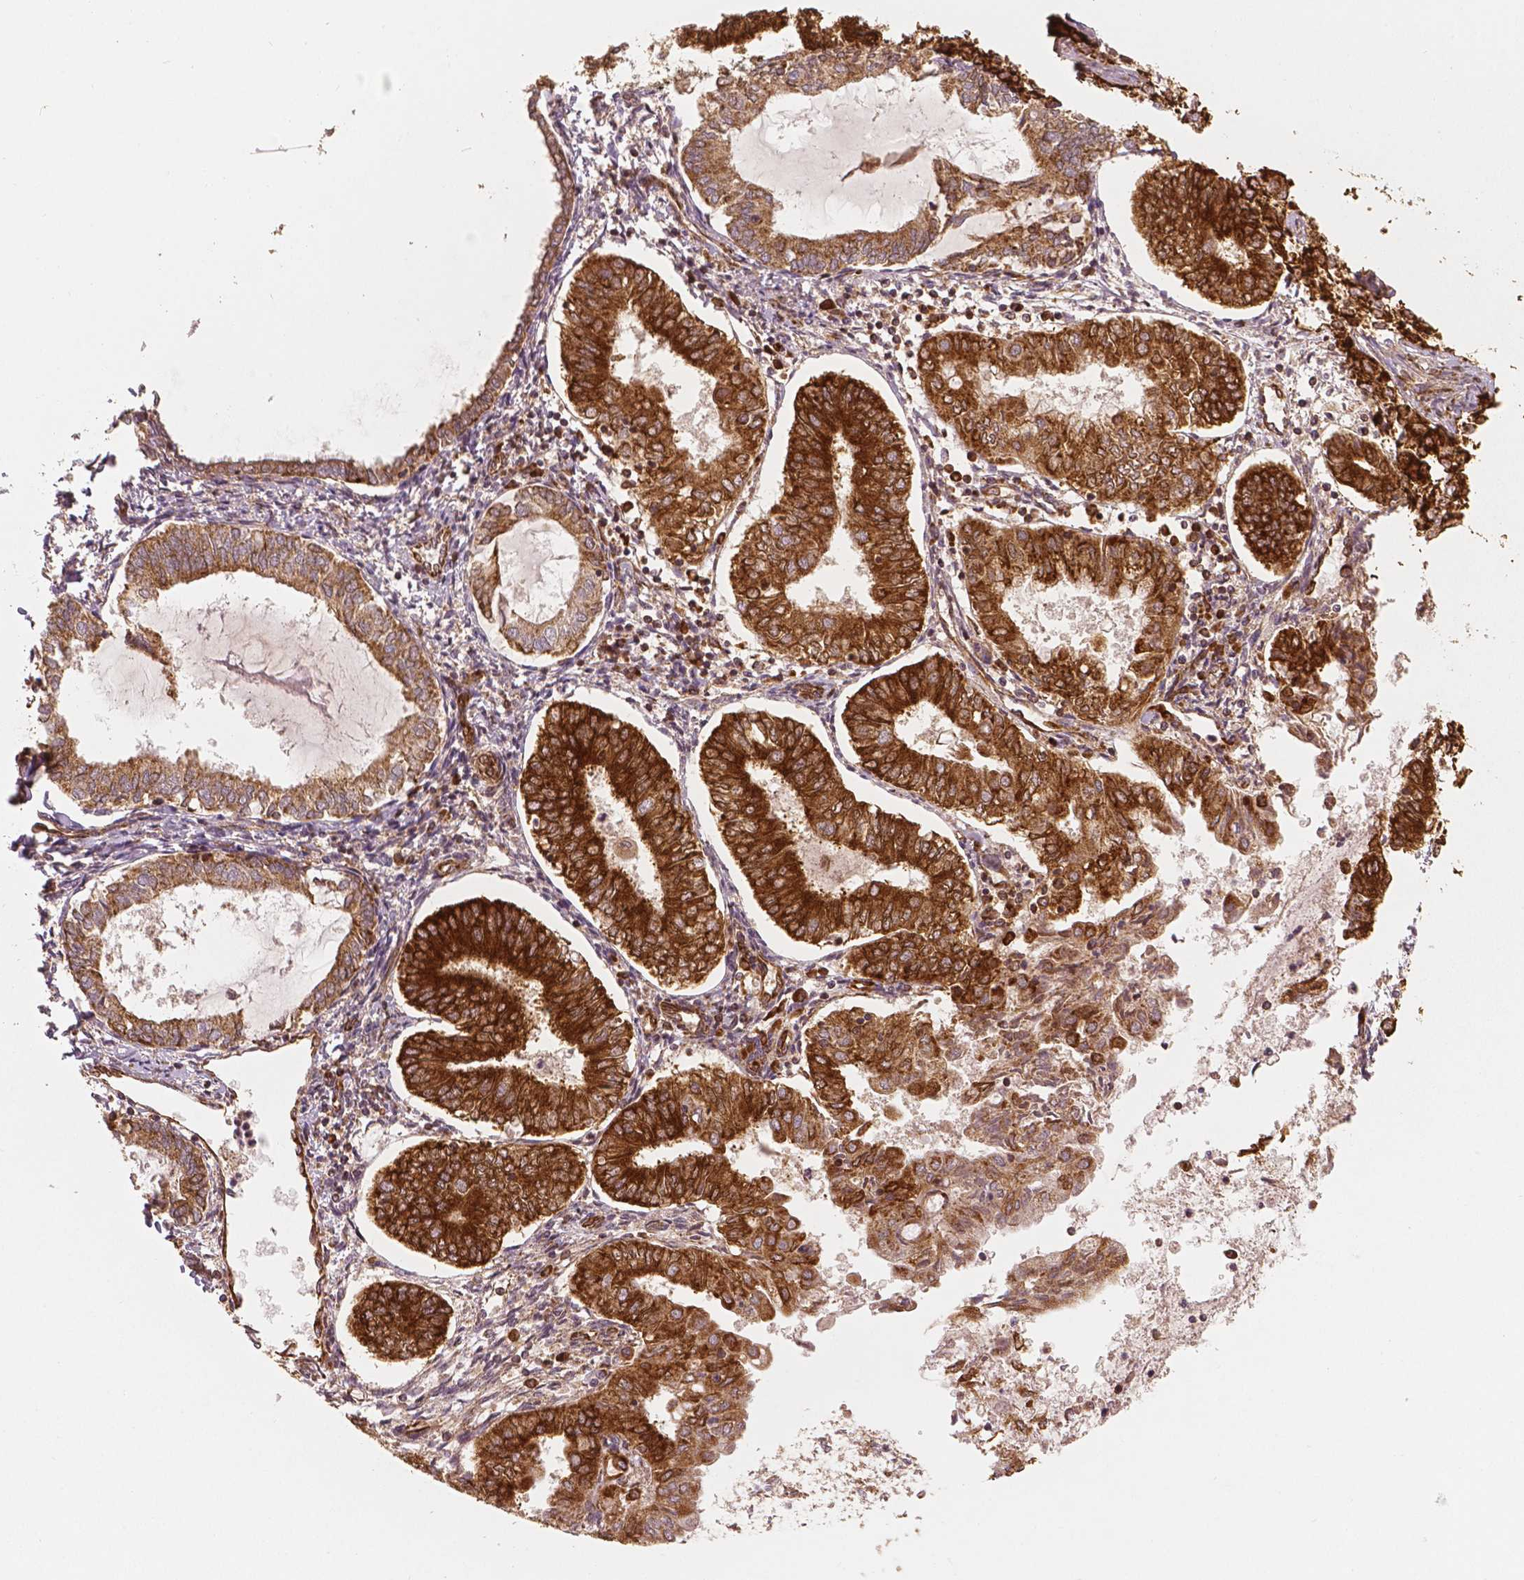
{"staining": {"intensity": "strong", "quantity": ">75%", "location": "cytoplasmic/membranous"}, "tissue": "endometrial cancer", "cell_type": "Tumor cells", "image_type": "cancer", "snomed": [{"axis": "morphology", "description": "Adenocarcinoma, NOS"}, {"axis": "topography", "description": "Endometrium"}], "caption": "This micrograph demonstrates IHC staining of human adenocarcinoma (endometrial), with high strong cytoplasmic/membranous staining in approximately >75% of tumor cells.", "gene": "PGAM5", "patient": {"sex": "female", "age": 68}}